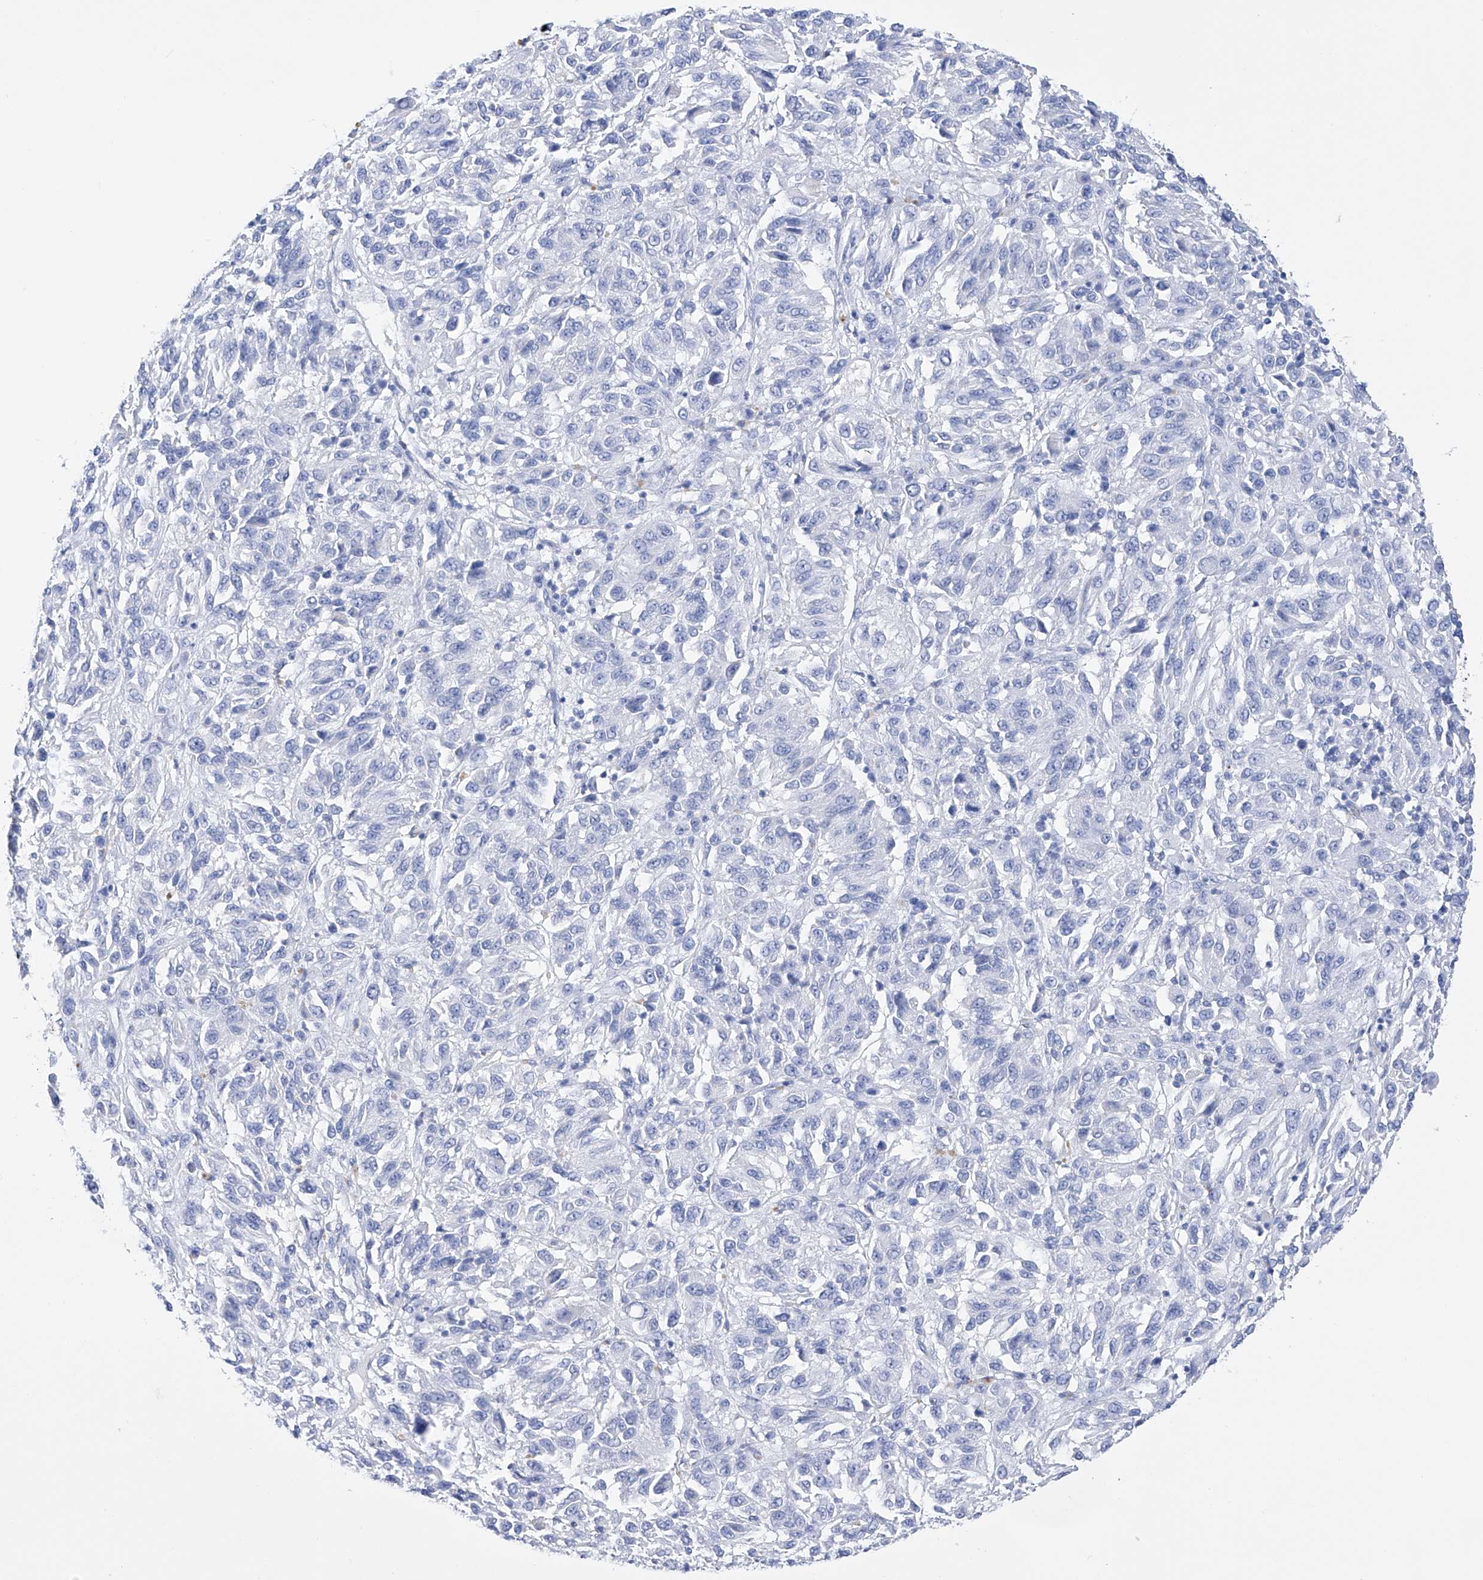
{"staining": {"intensity": "negative", "quantity": "none", "location": "none"}, "tissue": "melanoma", "cell_type": "Tumor cells", "image_type": "cancer", "snomed": [{"axis": "morphology", "description": "Malignant melanoma, Metastatic site"}, {"axis": "topography", "description": "Lung"}], "caption": "IHC image of melanoma stained for a protein (brown), which shows no expression in tumor cells.", "gene": "FLG", "patient": {"sex": "male", "age": 64}}